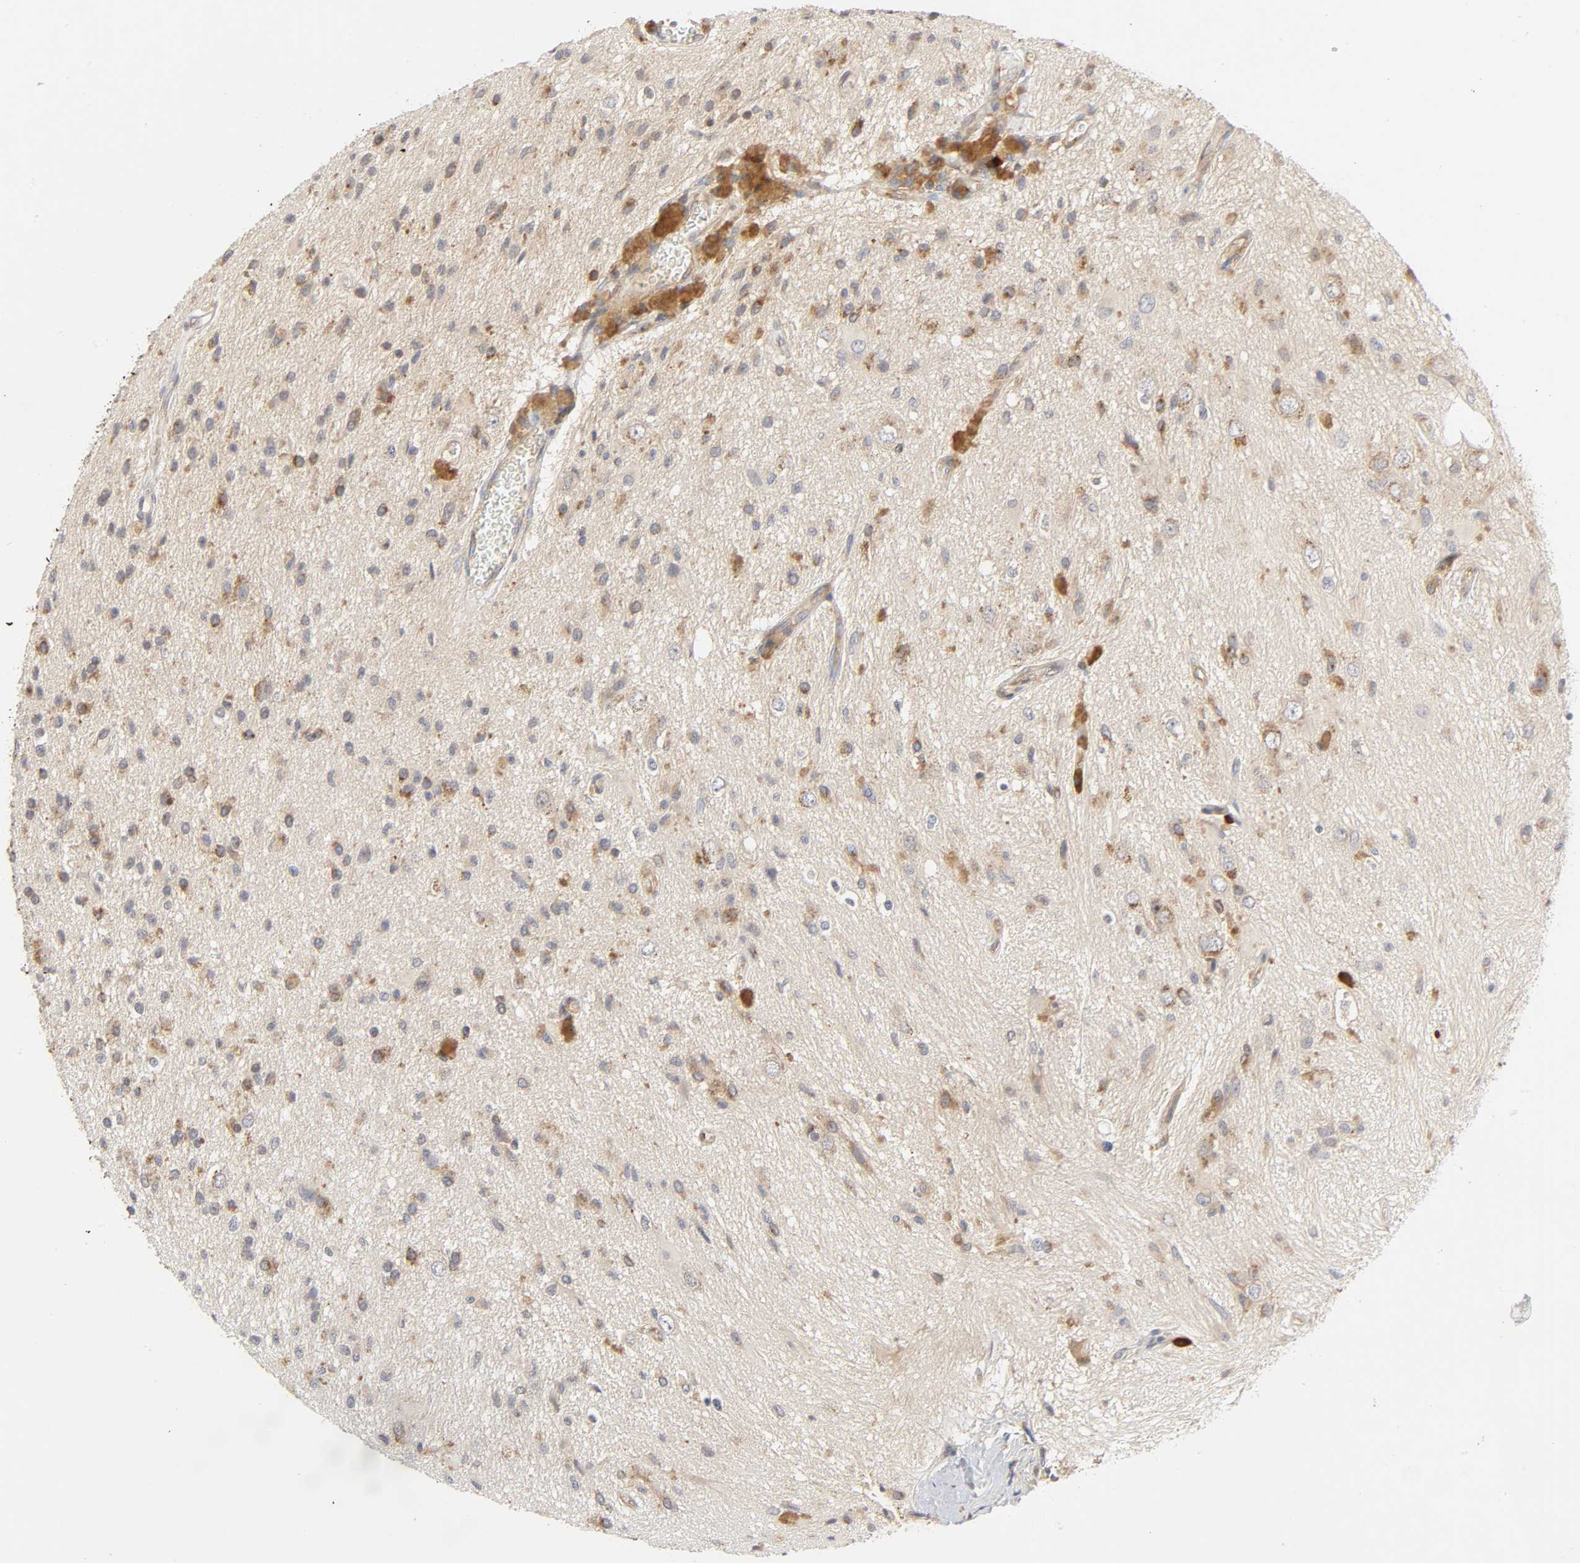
{"staining": {"intensity": "moderate", "quantity": "25%-75%", "location": "cytoplasmic/membranous"}, "tissue": "glioma", "cell_type": "Tumor cells", "image_type": "cancer", "snomed": [{"axis": "morphology", "description": "Glioma, malignant, High grade"}, {"axis": "topography", "description": "Brain"}], "caption": "Tumor cells exhibit medium levels of moderate cytoplasmic/membranous expression in approximately 25%-75% of cells in human malignant glioma (high-grade).", "gene": "SCHIP1", "patient": {"sex": "male", "age": 47}}